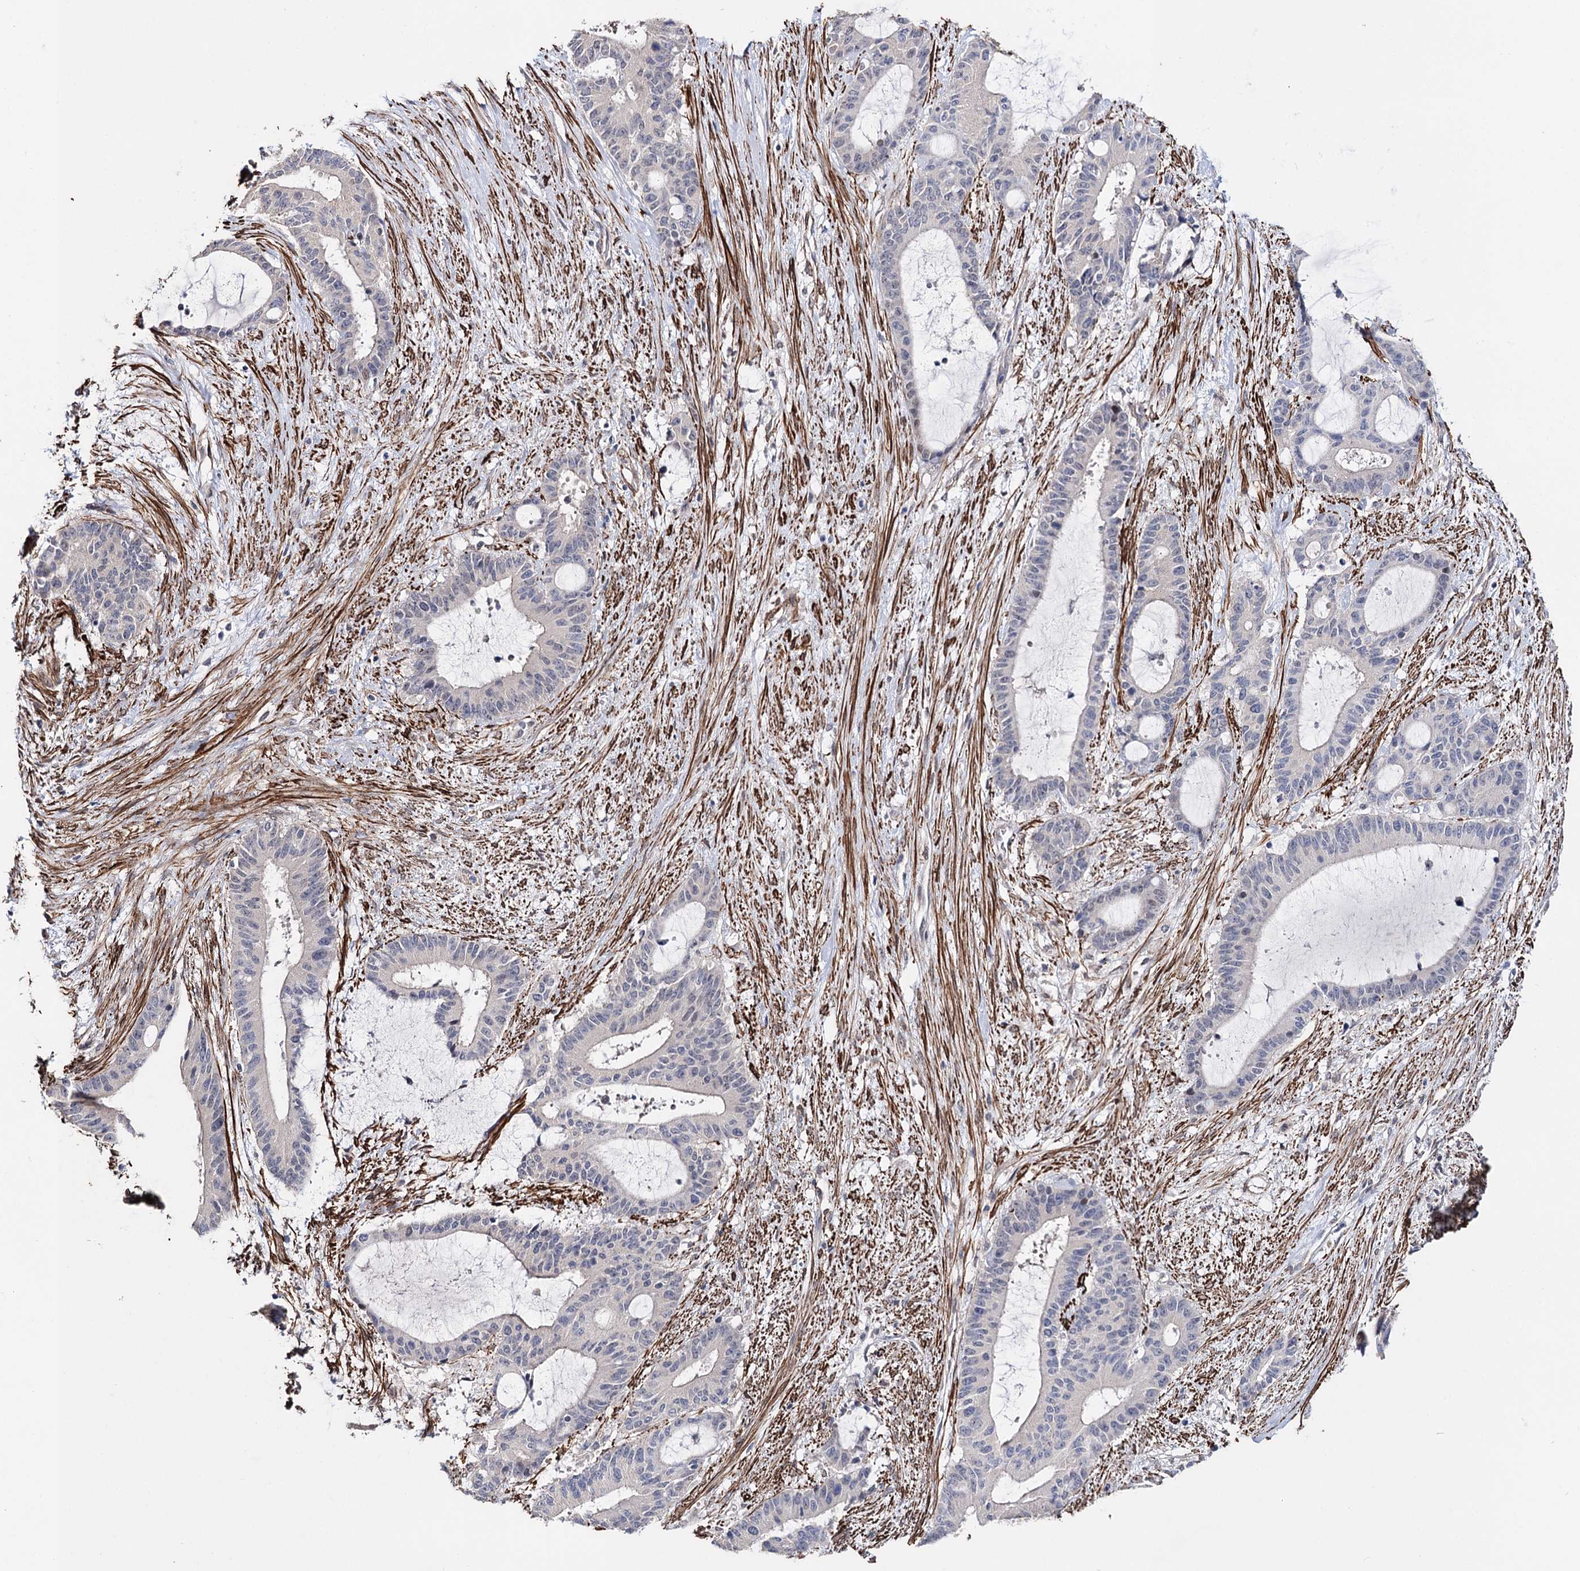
{"staining": {"intensity": "negative", "quantity": "none", "location": "none"}, "tissue": "liver cancer", "cell_type": "Tumor cells", "image_type": "cancer", "snomed": [{"axis": "morphology", "description": "Normal tissue, NOS"}, {"axis": "morphology", "description": "Cholangiocarcinoma"}, {"axis": "topography", "description": "Liver"}, {"axis": "topography", "description": "Peripheral nerve tissue"}], "caption": "This is an immunohistochemistry histopathology image of cholangiocarcinoma (liver). There is no positivity in tumor cells.", "gene": "CFAP46", "patient": {"sex": "female", "age": 73}}